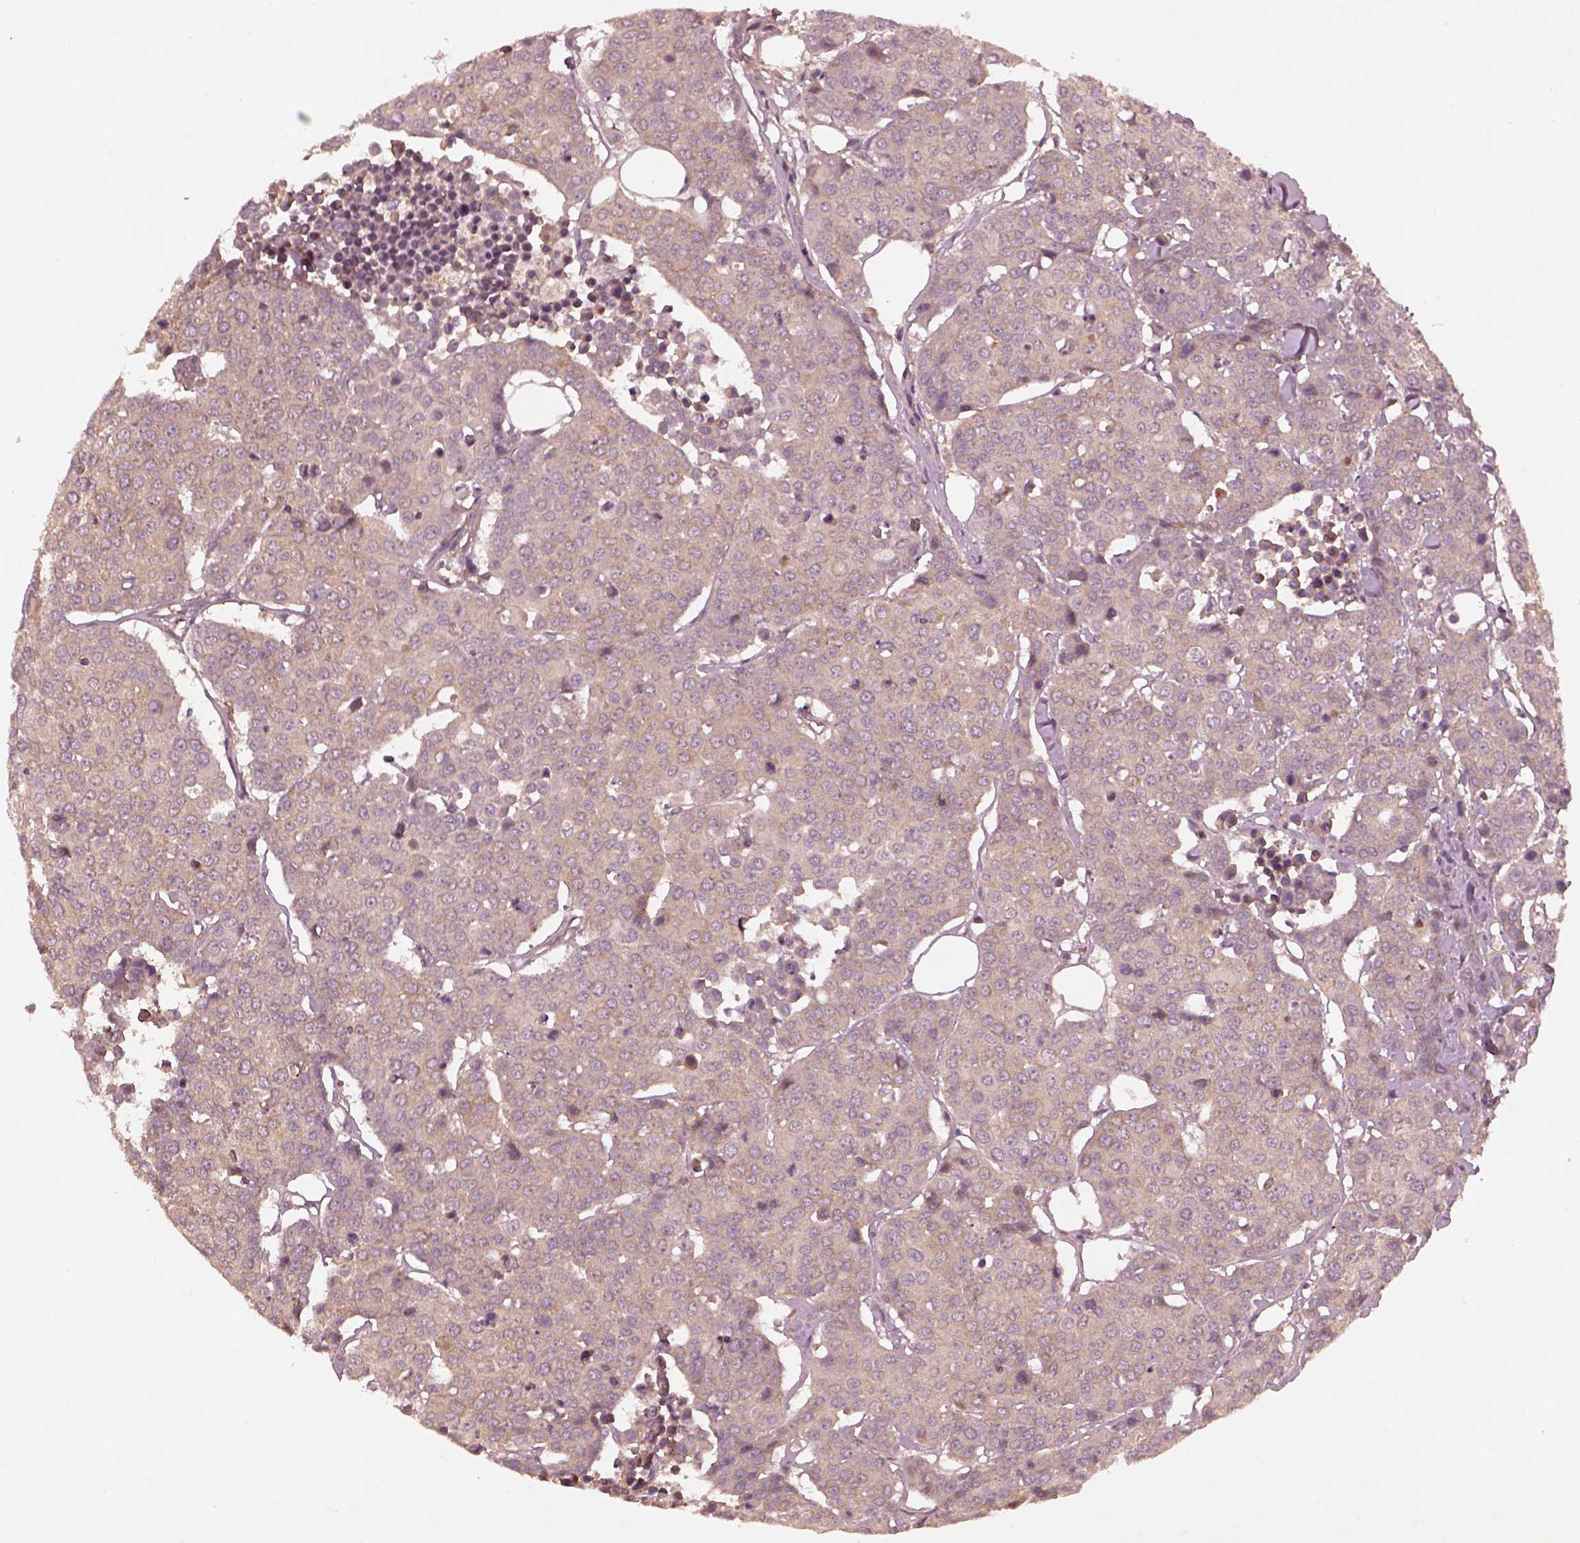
{"staining": {"intensity": "weak", "quantity": ">75%", "location": "cytoplasmic/membranous"}, "tissue": "carcinoid", "cell_type": "Tumor cells", "image_type": "cancer", "snomed": [{"axis": "morphology", "description": "Carcinoid, malignant, NOS"}, {"axis": "topography", "description": "Colon"}], "caption": "Tumor cells display low levels of weak cytoplasmic/membranous staining in approximately >75% of cells in human malignant carcinoid. The staining was performed using DAB to visualize the protein expression in brown, while the nuclei were stained in blue with hematoxylin (Magnification: 20x).", "gene": "FAM234A", "patient": {"sex": "male", "age": 81}}